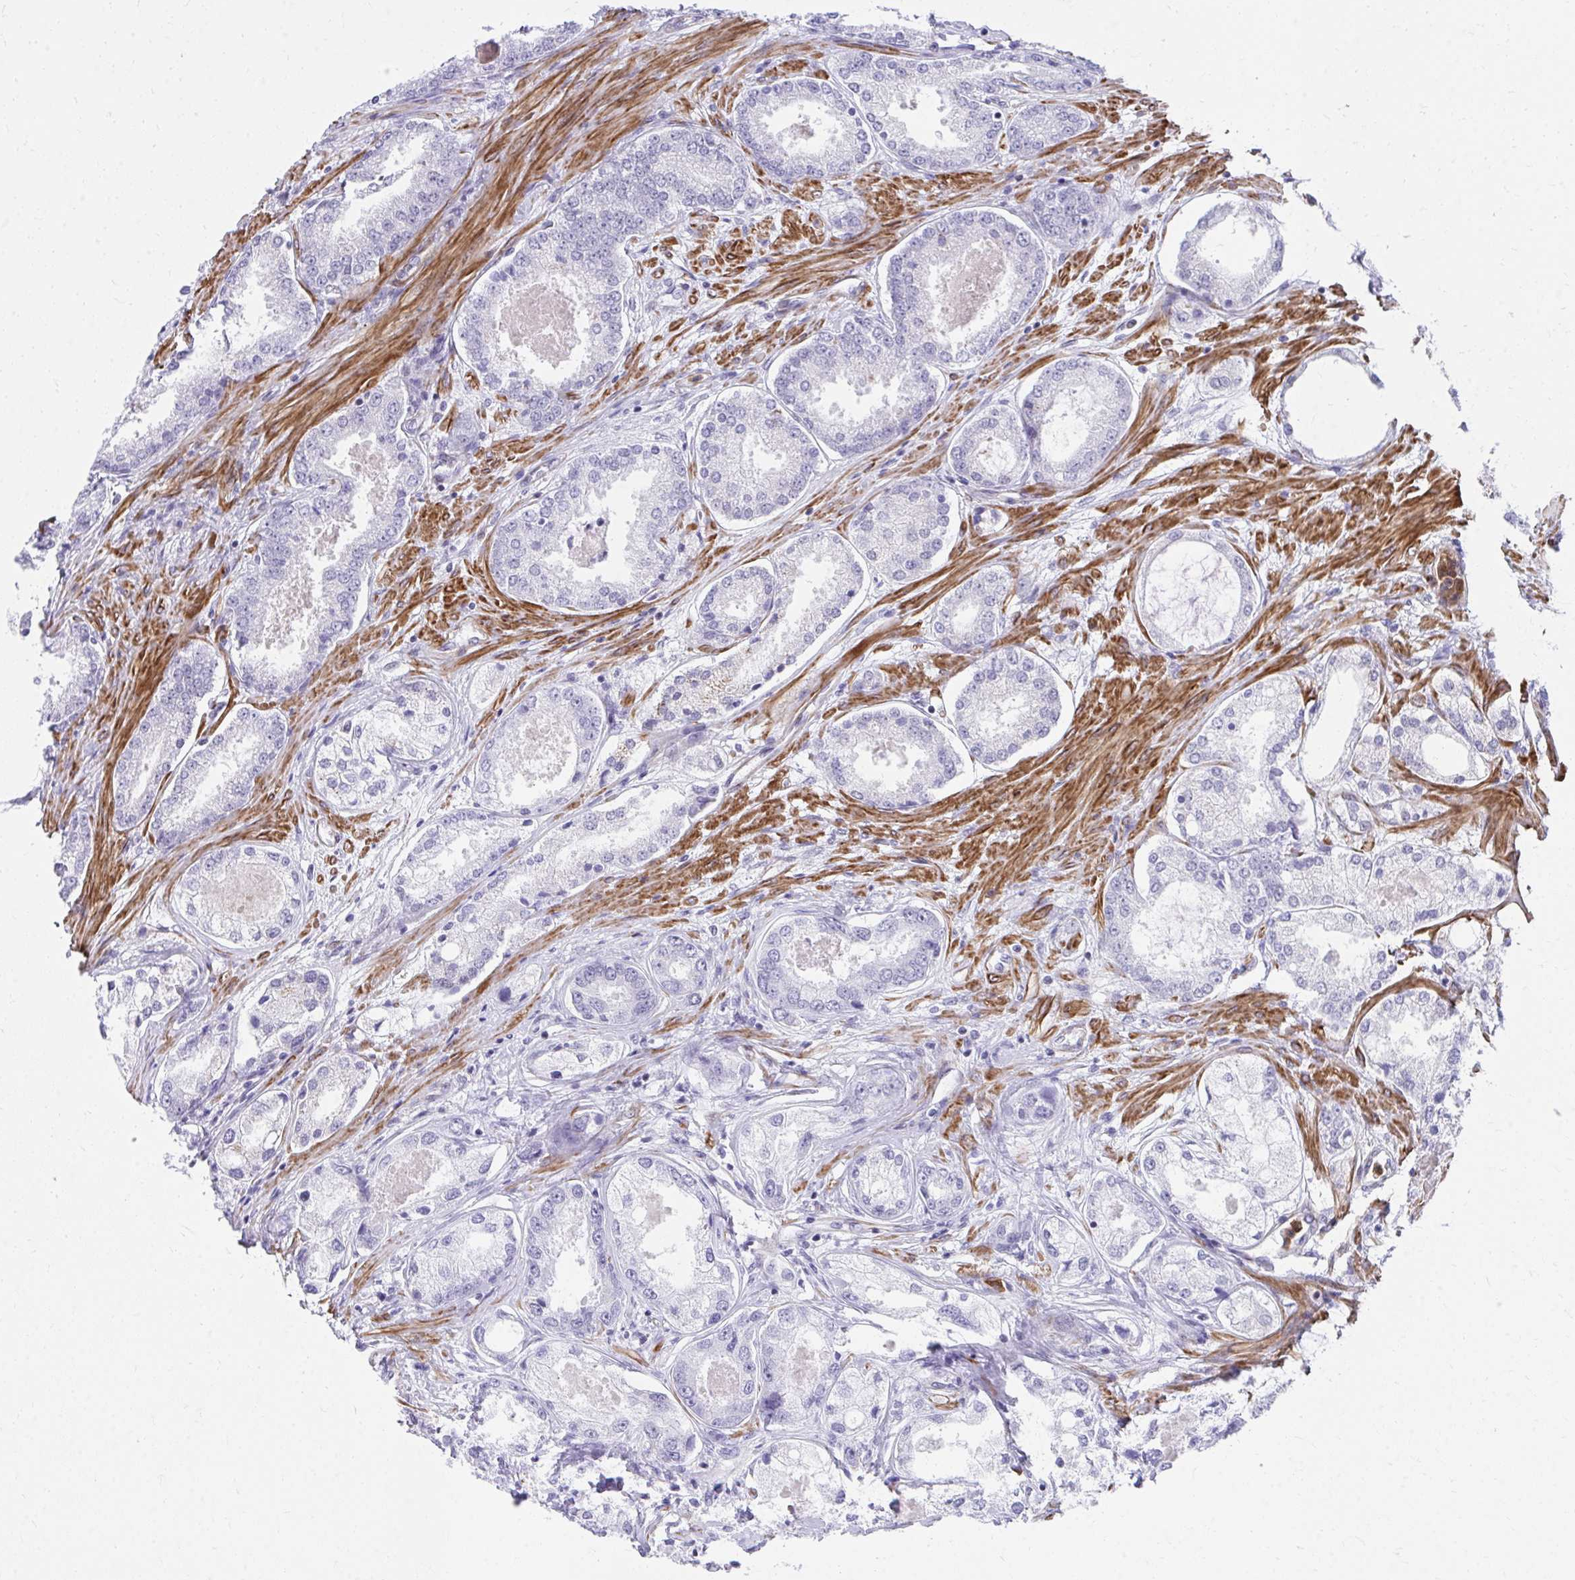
{"staining": {"intensity": "negative", "quantity": "none", "location": "none"}, "tissue": "prostate cancer", "cell_type": "Tumor cells", "image_type": "cancer", "snomed": [{"axis": "morphology", "description": "Adenocarcinoma, Low grade"}, {"axis": "topography", "description": "Prostate"}], "caption": "This is an immunohistochemistry (IHC) image of prostate cancer (low-grade adenocarcinoma). There is no staining in tumor cells.", "gene": "CSTB", "patient": {"sex": "male", "age": 68}}